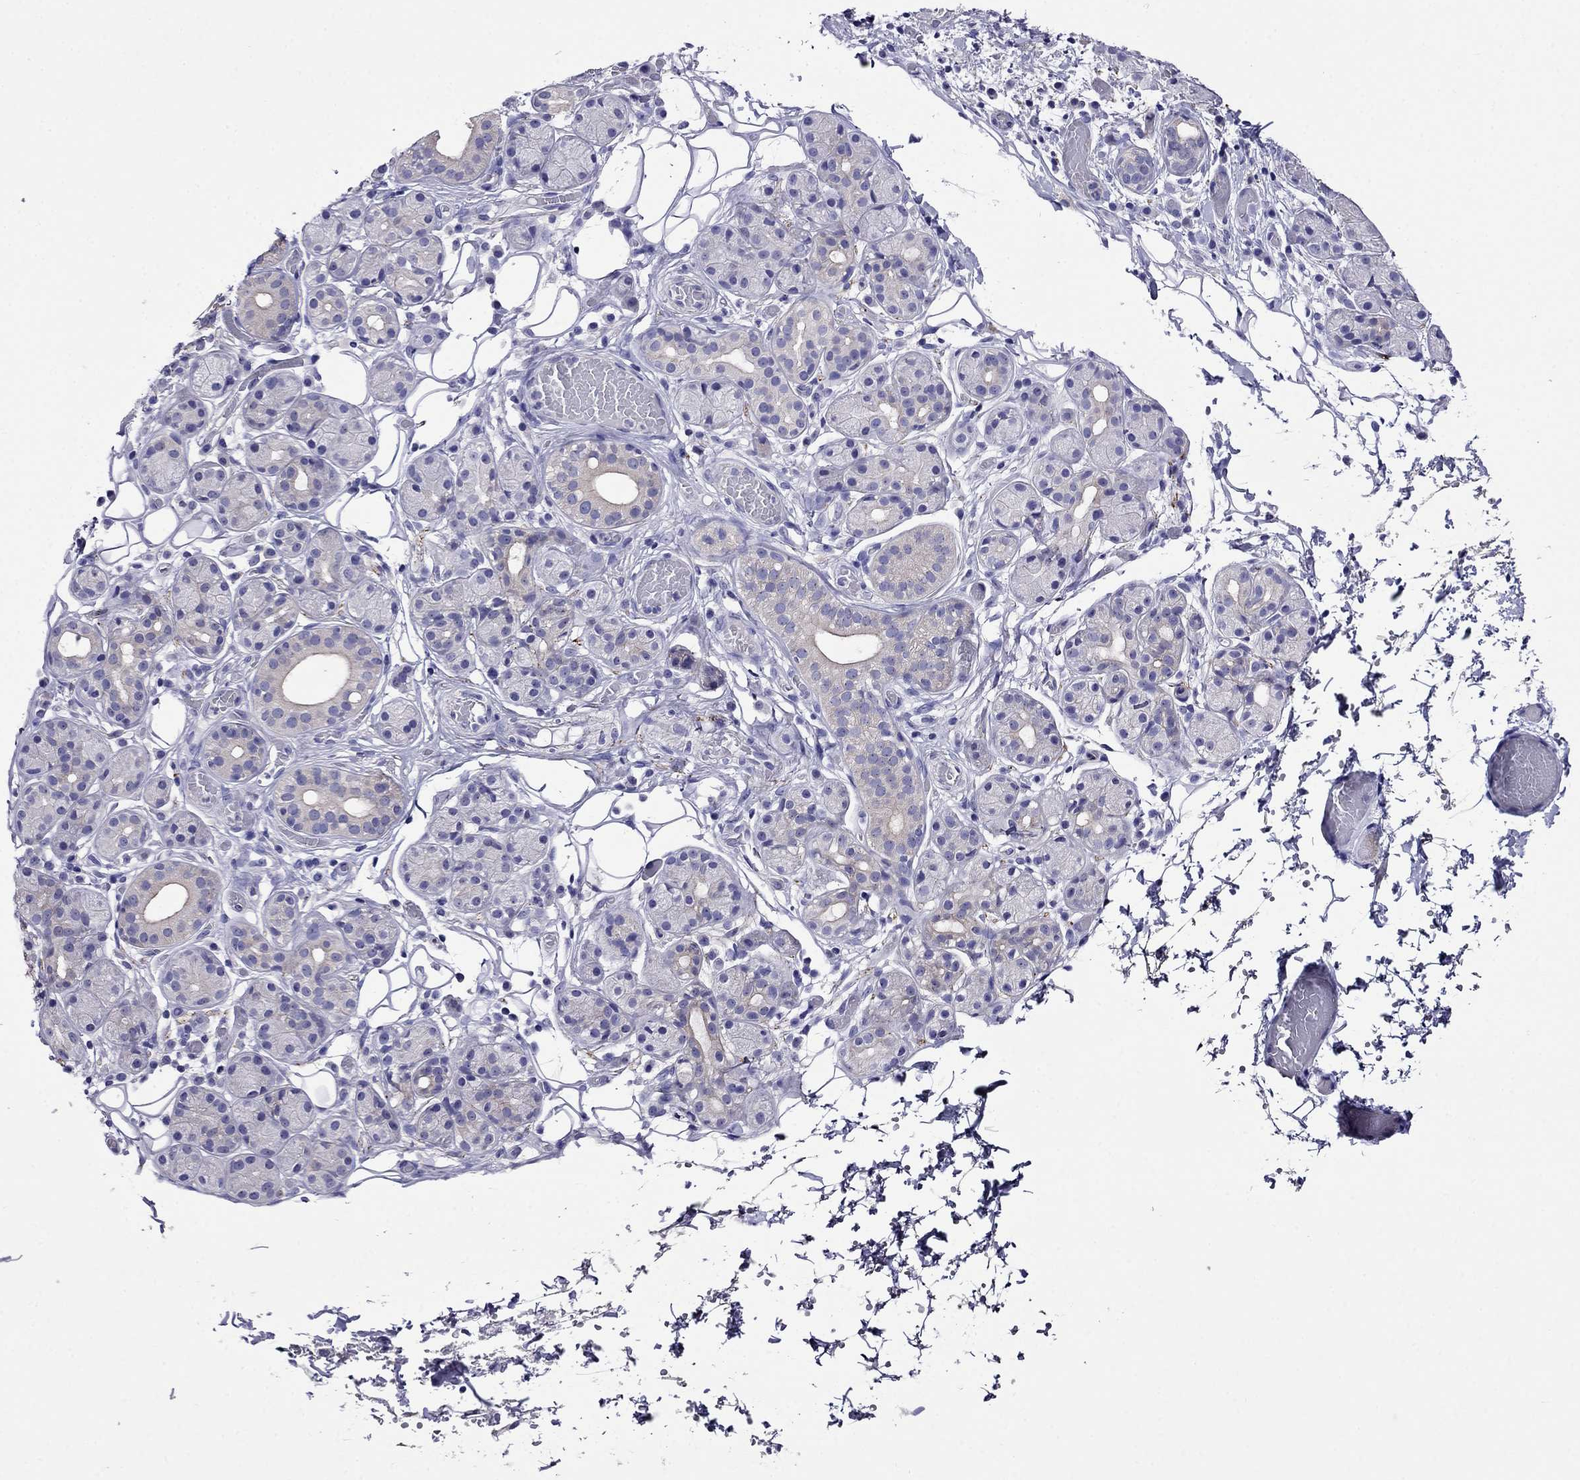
{"staining": {"intensity": "weak", "quantity": "<25%", "location": "cytoplasmic/membranous"}, "tissue": "salivary gland", "cell_type": "Glandular cells", "image_type": "normal", "snomed": [{"axis": "morphology", "description": "Normal tissue, NOS"}, {"axis": "topography", "description": "Salivary gland"}, {"axis": "topography", "description": "Peripheral nerve tissue"}], "caption": "Glandular cells show no significant expression in benign salivary gland.", "gene": "SCG2", "patient": {"sex": "male", "age": 71}}